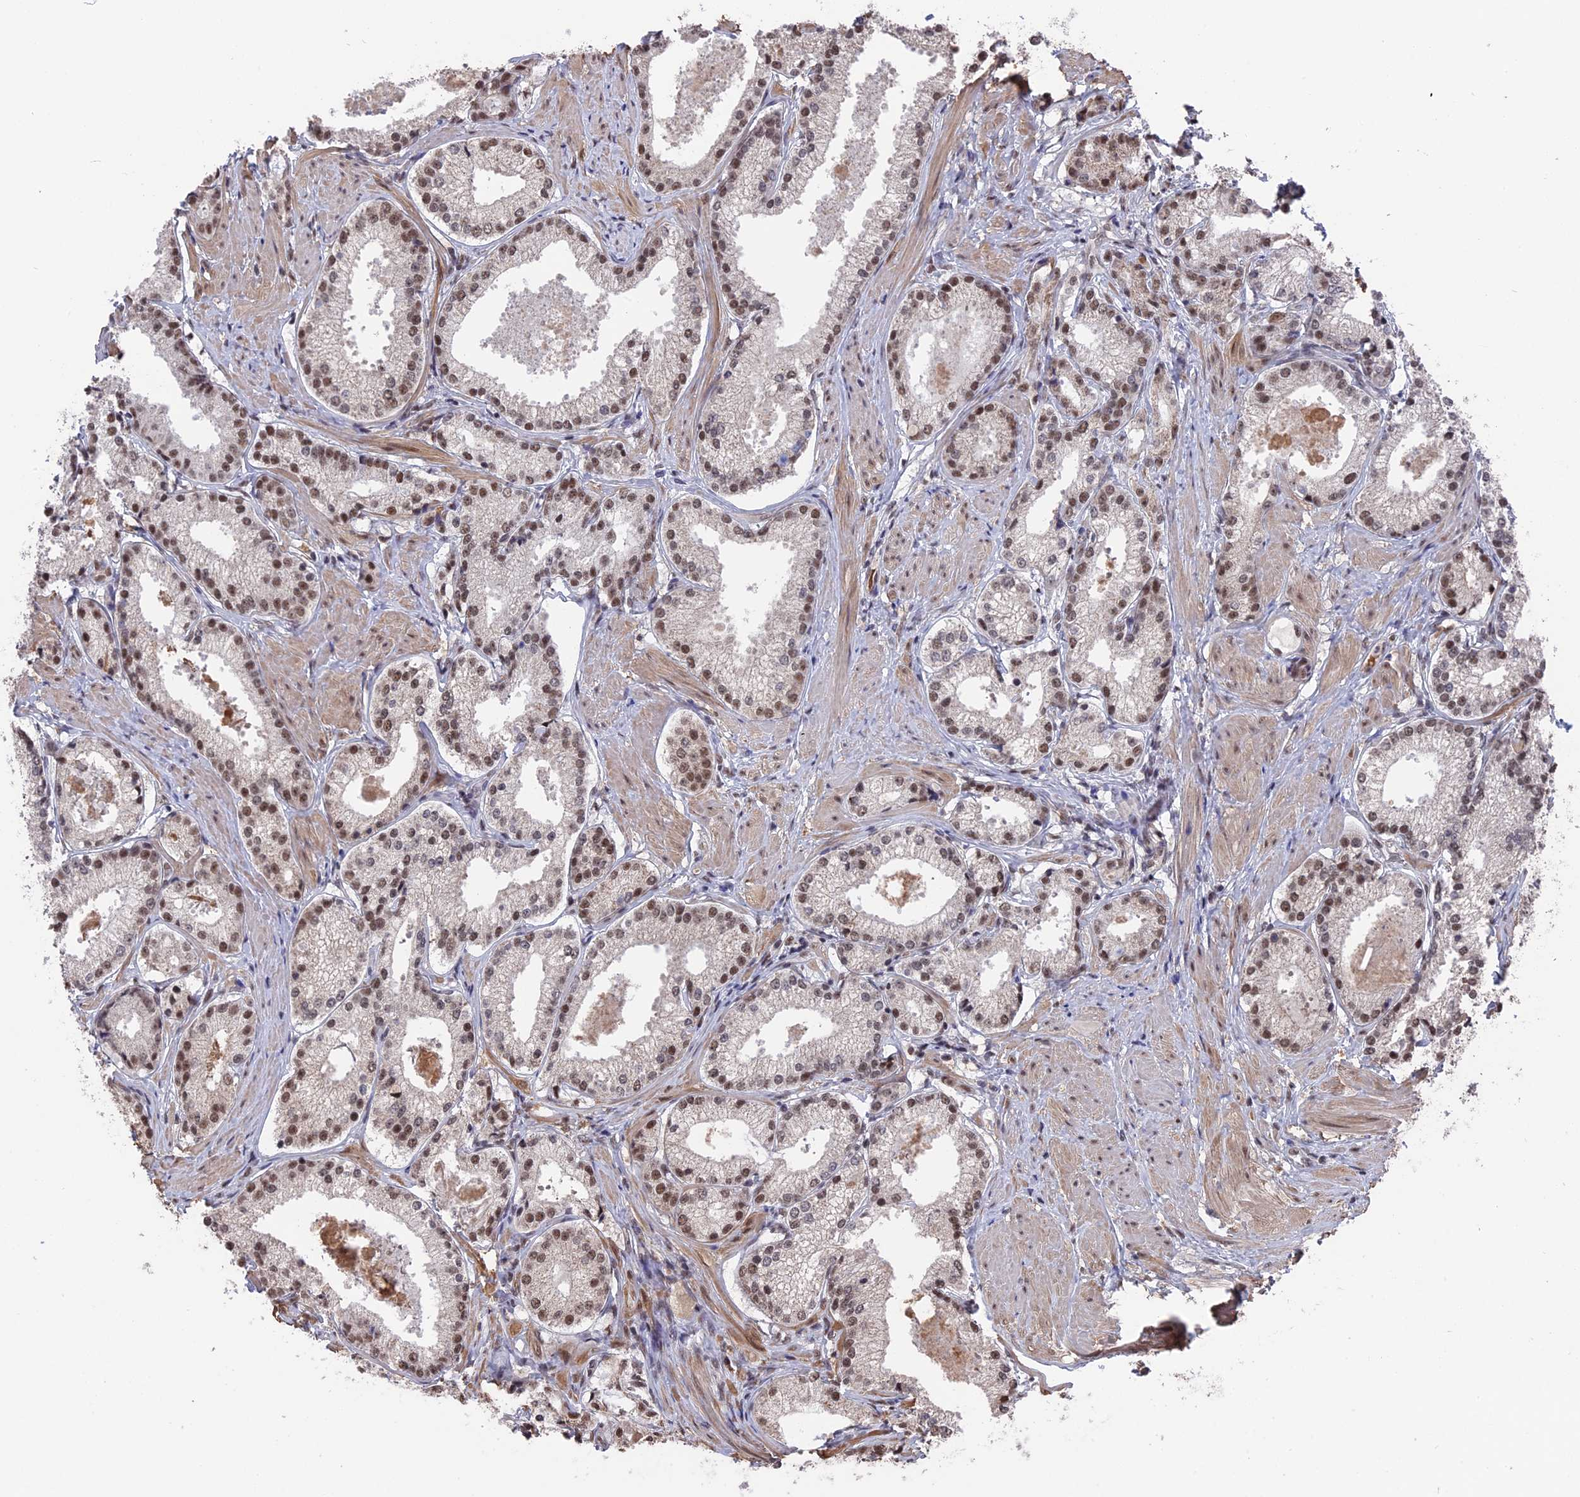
{"staining": {"intensity": "moderate", "quantity": ">75%", "location": "nuclear"}, "tissue": "prostate cancer", "cell_type": "Tumor cells", "image_type": "cancer", "snomed": [{"axis": "morphology", "description": "Adenocarcinoma, Low grade"}, {"axis": "topography", "description": "Prostate"}], "caption": "The histopathology image shows staining of prostate cancer, revealing moderate nuclear protein staining (brown color) within tumor cells. Using DAB (brown) and hematoxylin (blue) stains, captured at high magnification using brightfield microscopy.", "gene": "SF3A2", "patient": {"sex": "male", "age": 57}}